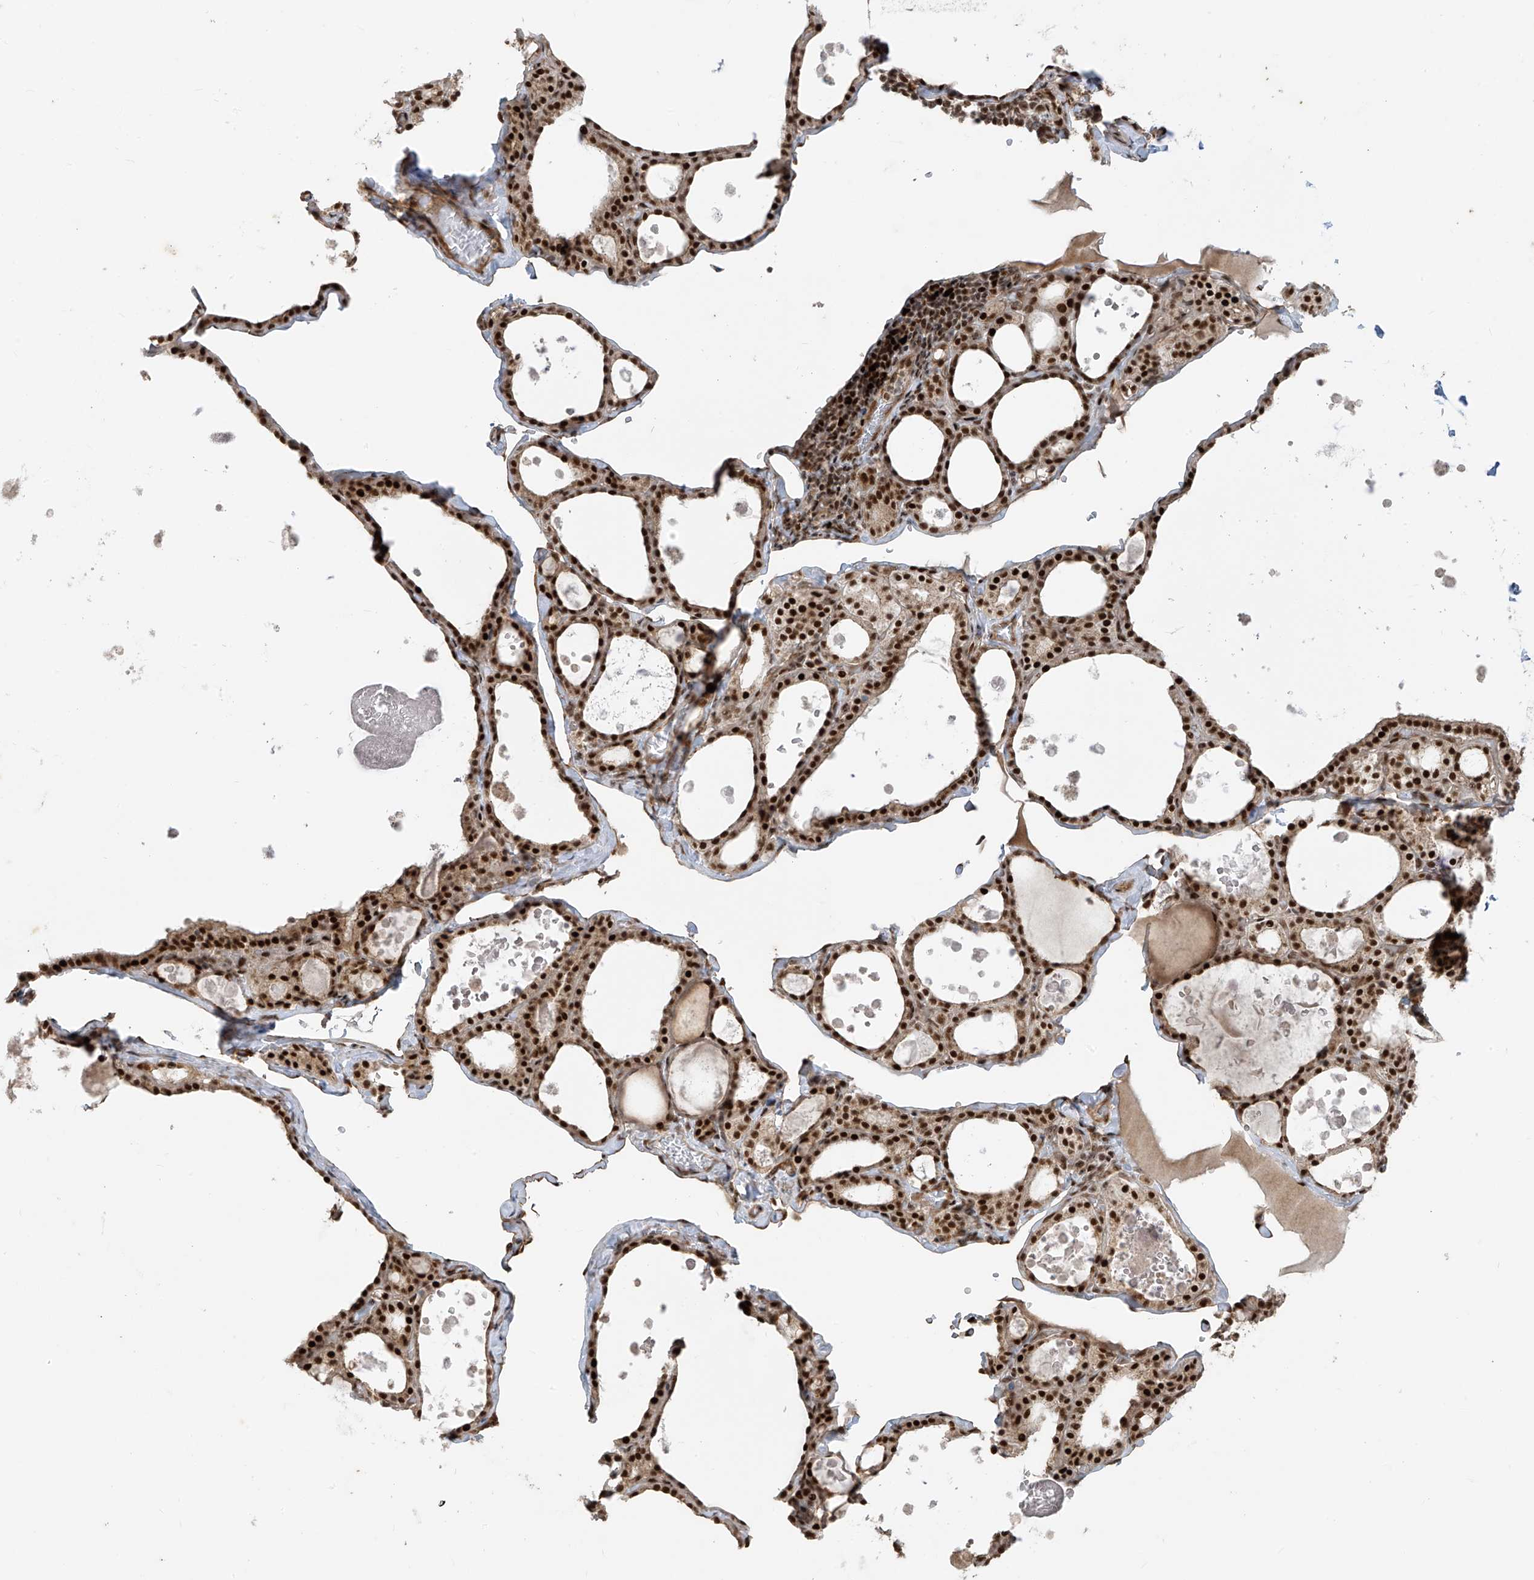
{"staining": {"intensity": "strong", "quantity": ">75%", "location": "nuclear"}, "tissue": "thyroid gland", "cell_type": "Glandular cells", "image_type": "normal", "snomed": [{"axis": "morphology", "description": "Normal tissue, NOS"}, {"axis": "topography", "description": "Thyroid gland"}], "caption": "A histopathology image of human thyroid gland stained for a protein displays strong nuclear brown staining in glandular cells.", "gene": "ARHGEF3", "patient": {"sex": "male", "age": 56}}